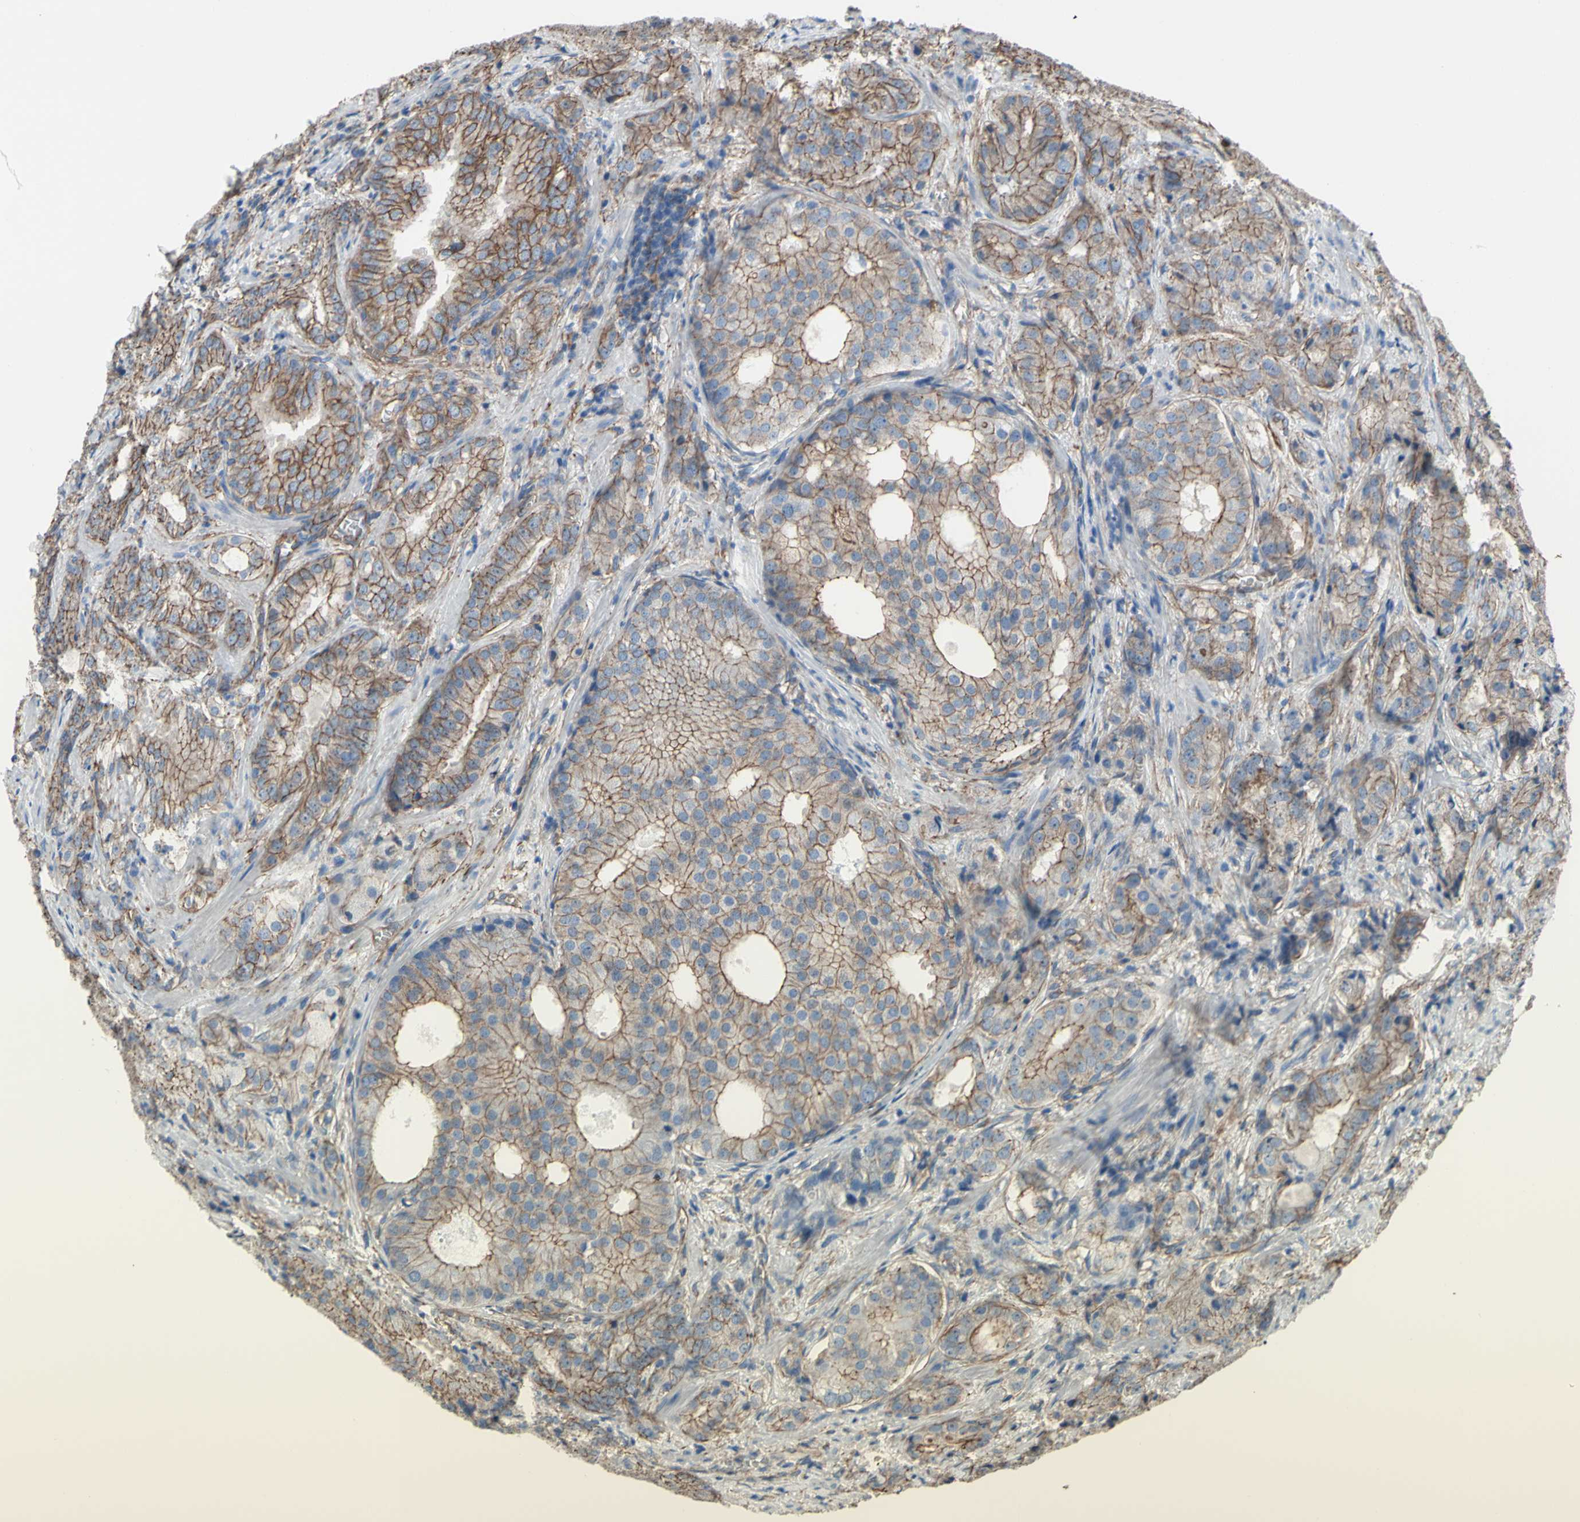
{"staining": {"intensity": "moderate", "quantity": ">75%", "location": "cytoplasmic/membranous"}, "tissue": "prostate cancer", "cell_type": "Tumor cells", "image_type": "cancer", "snomed": [{"axis": "morphology", "description": "Adenocarcinoma, High grade"}, {"axis": "topography", "description": "Prostate"}], "caption": "Brown immunohistochemical staining in adenocarcinoma (high-grade) (prostate) reveals moderate cytoplasmic/membranous expression in approximately >75% of tumor cells.", "gene": "TPBG", "patient": {"sex": "male", "age": 64}}